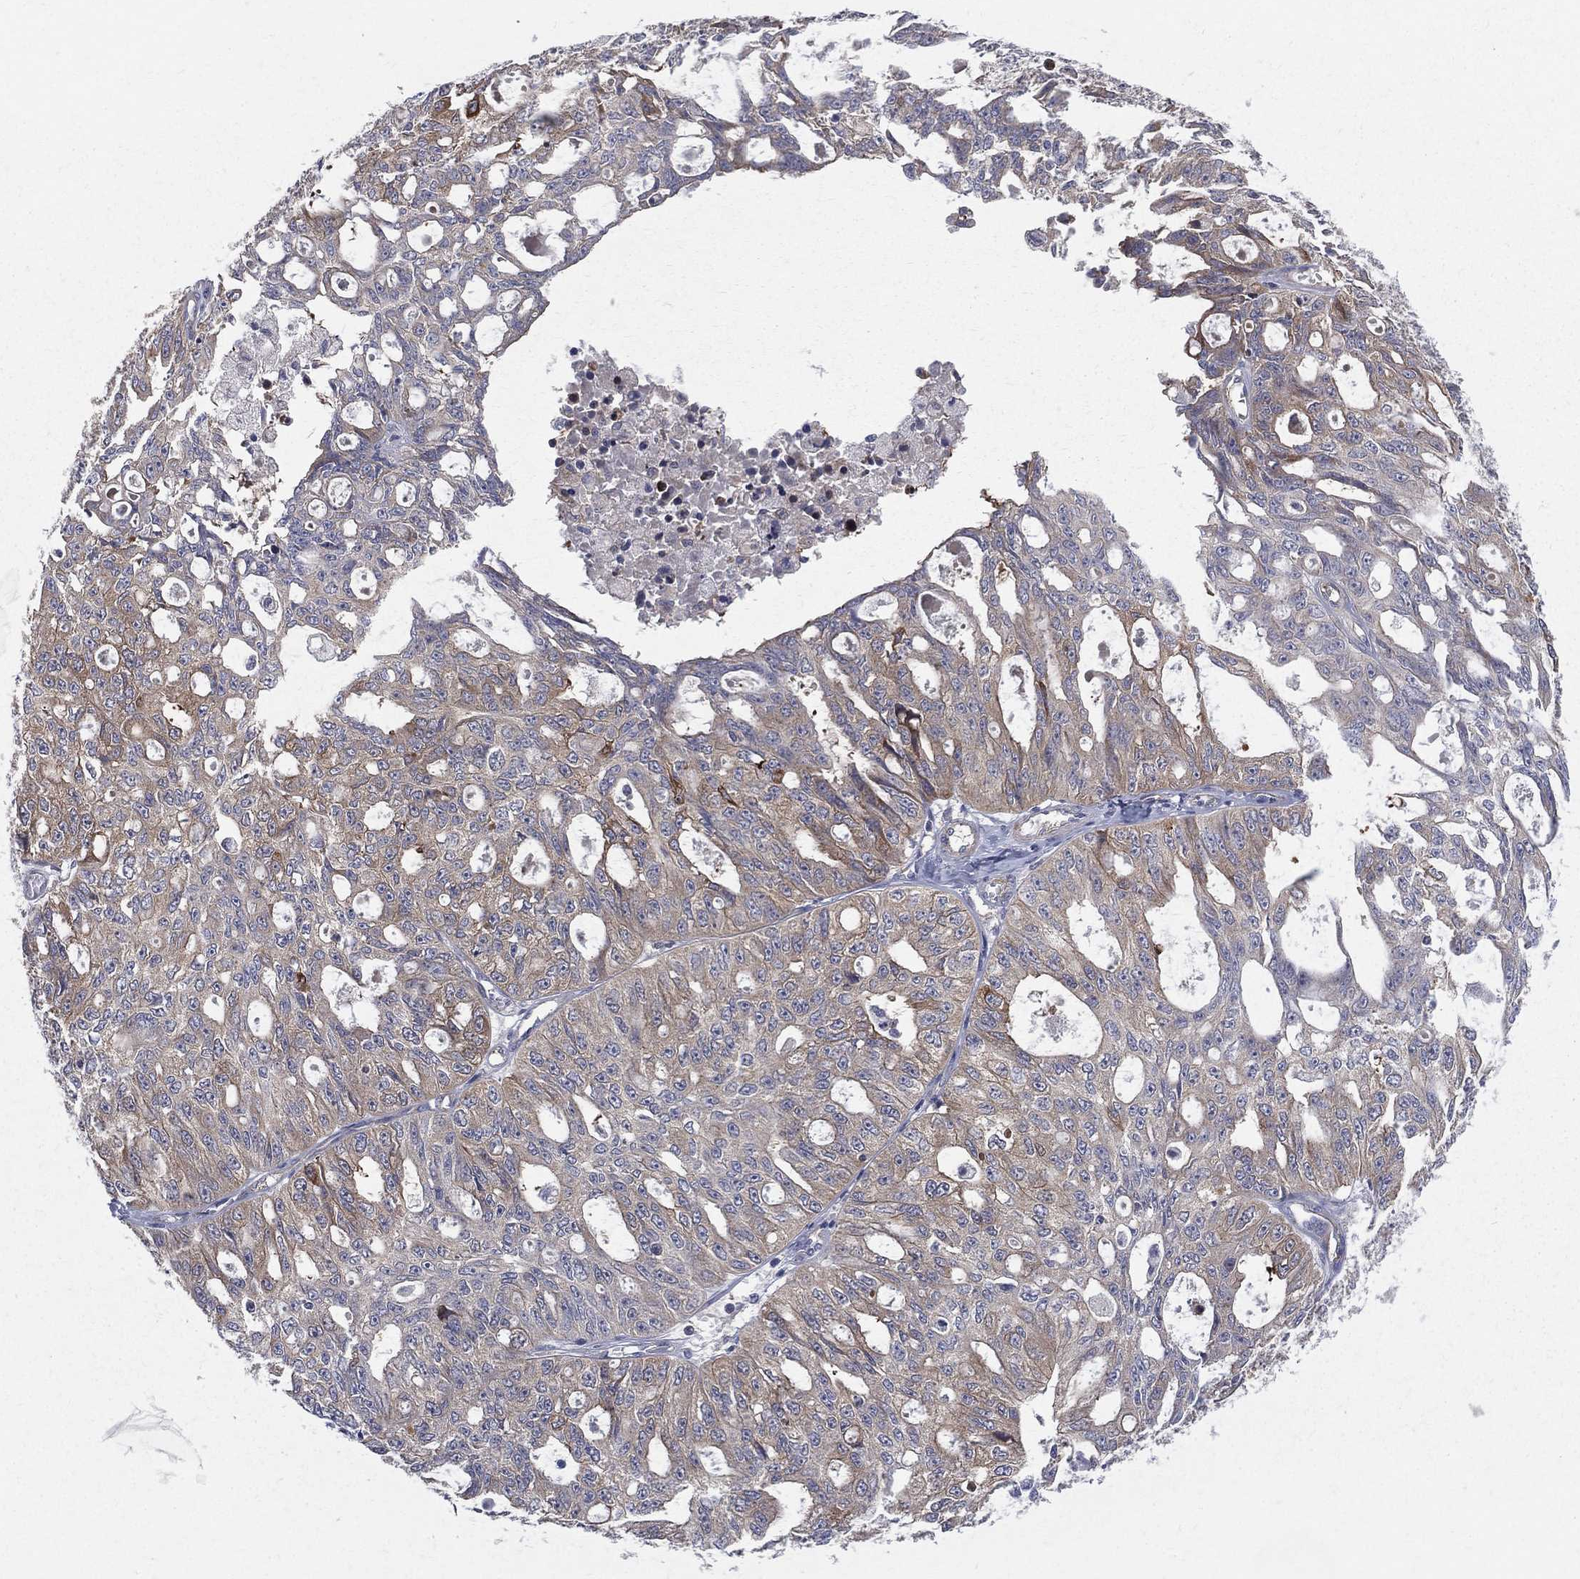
{"staining": {"intensity": "moderate", "quantity": "25%-75%", "location": "cytoplasmic/membranous"}, "tissue": "ovarian cancer", "cell_type": "Tumor cells", "image_type": "cancer", "snomed": [{"axis": "morphology", "description": "Carcinoma, endometroid"}, {"axis": "topography", "description": "Ovary"}], "caption": "A medium amount of moderate cytoplasmic/membranous staining is seen in about 25%-75% of tumor cells in ovarian endometroid carcinoma tissue.", "gene": "POMZP3", "patient": {"sex": "female", "age": 65}}